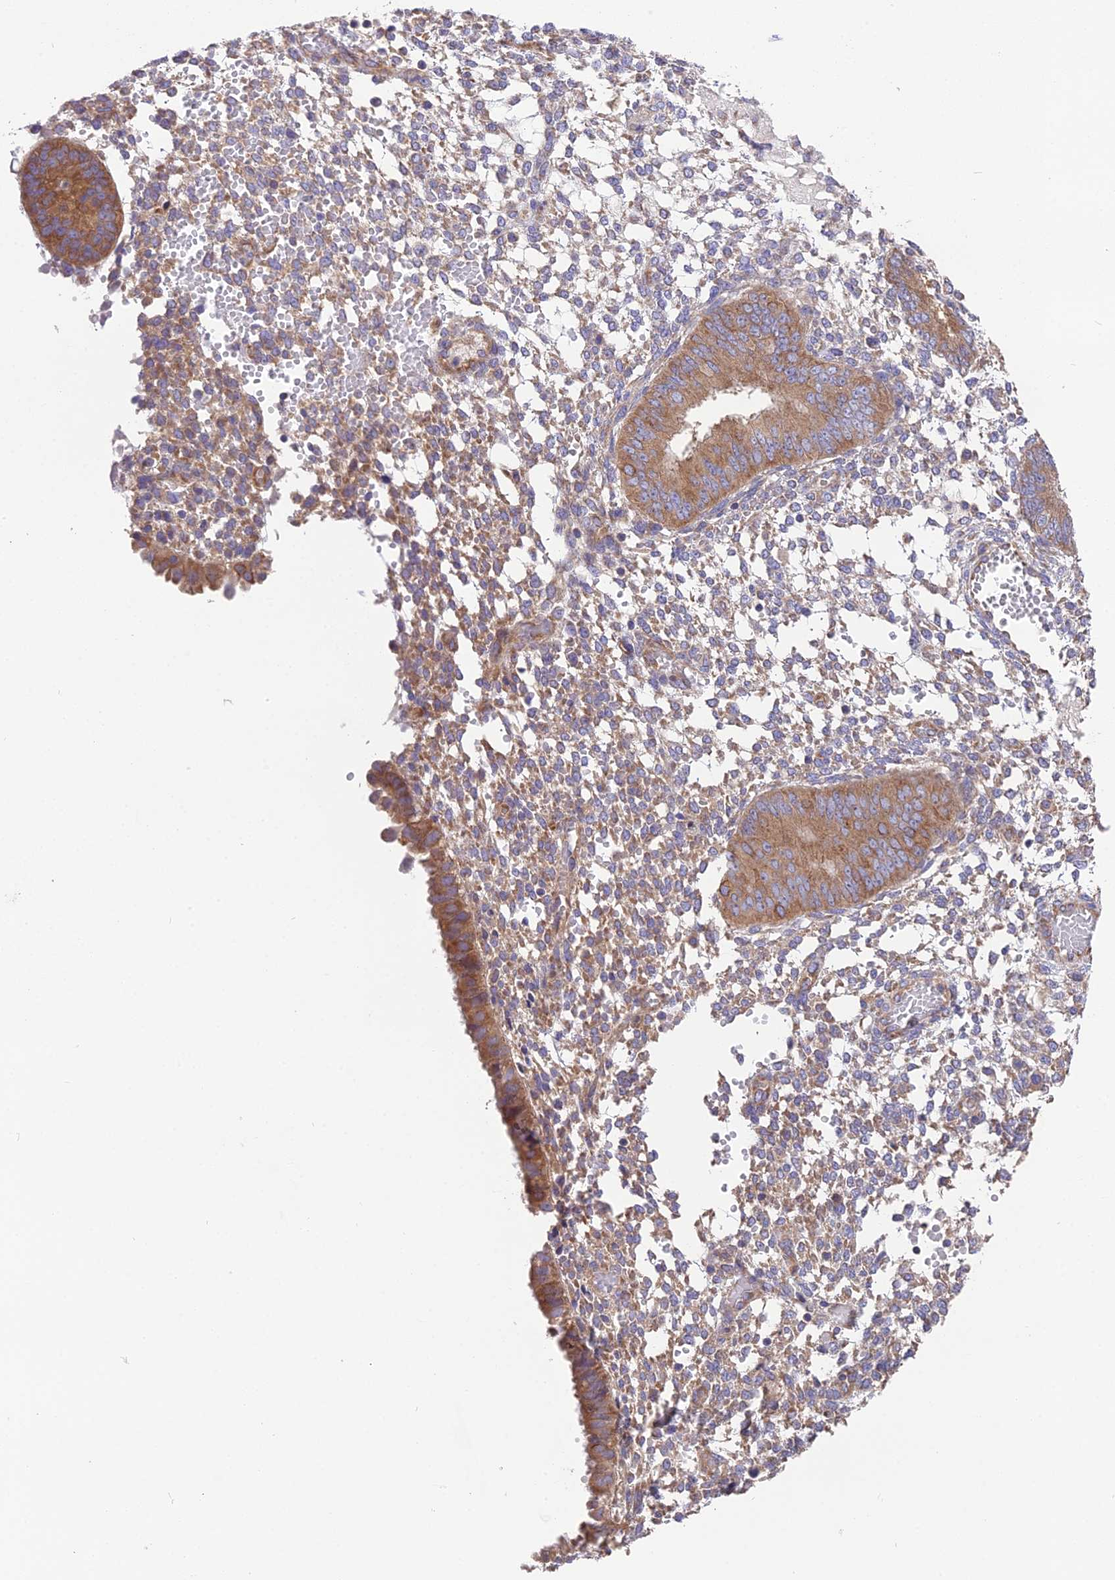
{"staining": {"intensity": "moderate", "quantity": "<25%", "location": "cytoplasmic/membranous"}, "tissue": "endometrium", "cell_type": "Cells in endometrial stroma", "image_type": "normal", "snomed": [{"axis": "morphology", "description": "Normal tissue, NOS"}, {"axis": "topography", "description": "Endometrium"}], "caption": "Brown immunohistochemical staining in benign endometrium exhibits moderate cytoplasmic/membranous staining in about <25% of cells in endometrial stroma. (brown staining indicates protein expression, while blue staining denotes nuclei).", "gene": "BLOC1S4", "patient": {"sex": "female", "age": 49}}